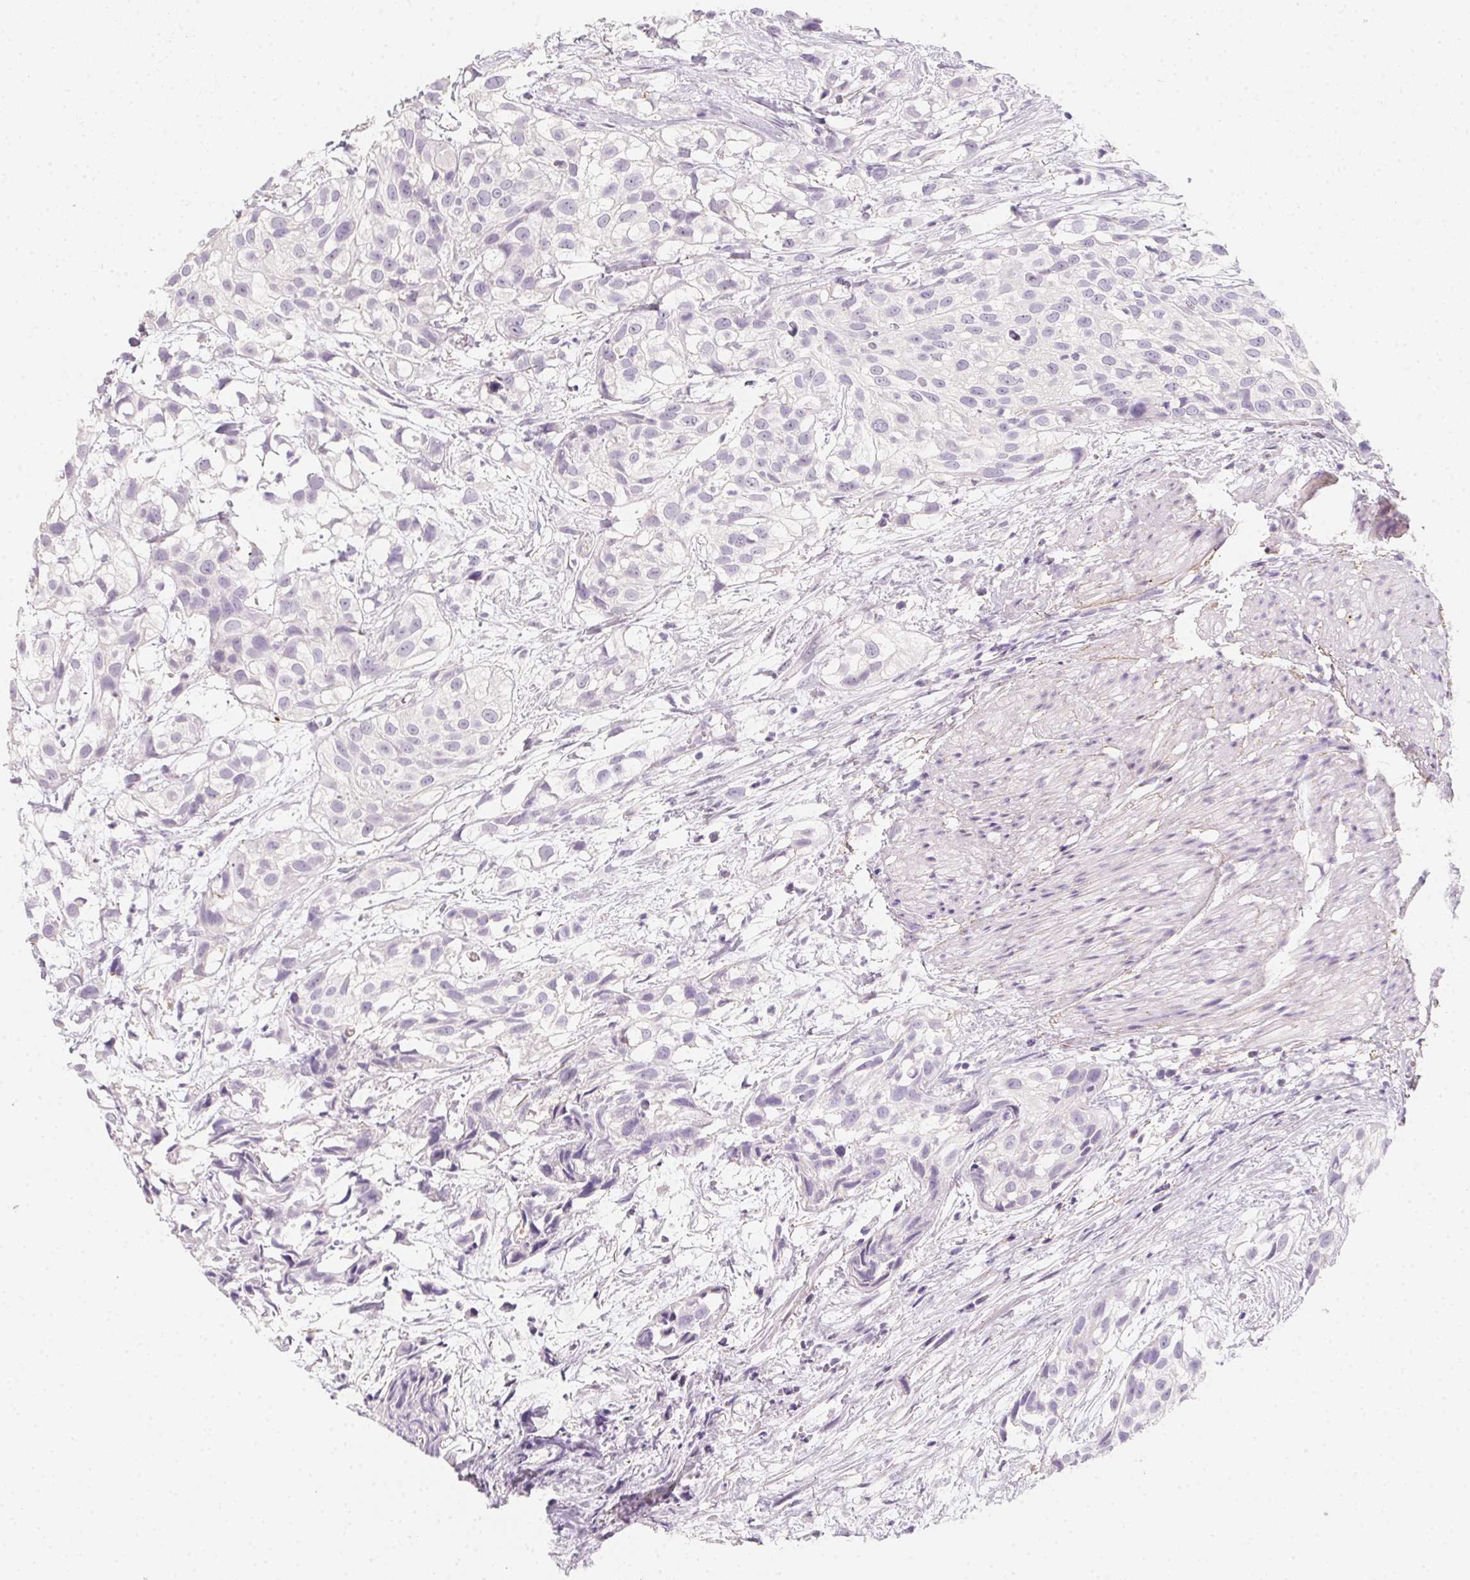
{"staining": {"intensity": "negative", "quantity": "none", "location": "none"}, "tissue": "urothelial cancer", "cell_type": "Tumor cells", "image_type": "cancer", "snomed": [{"axis": "morphology", "description": "Urothelial carcinoma, High grade"}, {"axis": "topography", "description": "Urinary bladder"}], "caption": "IHC of urothelial carcinoma (high-grade) displays no positivity in tumor cells. (DAB (3,3'-diaminobenzidine) immunohistochemistry visualized using brightfield microscopy, high magnification).", "gene": "MYL4", "patient": {"sex": "male", "age": 56}}